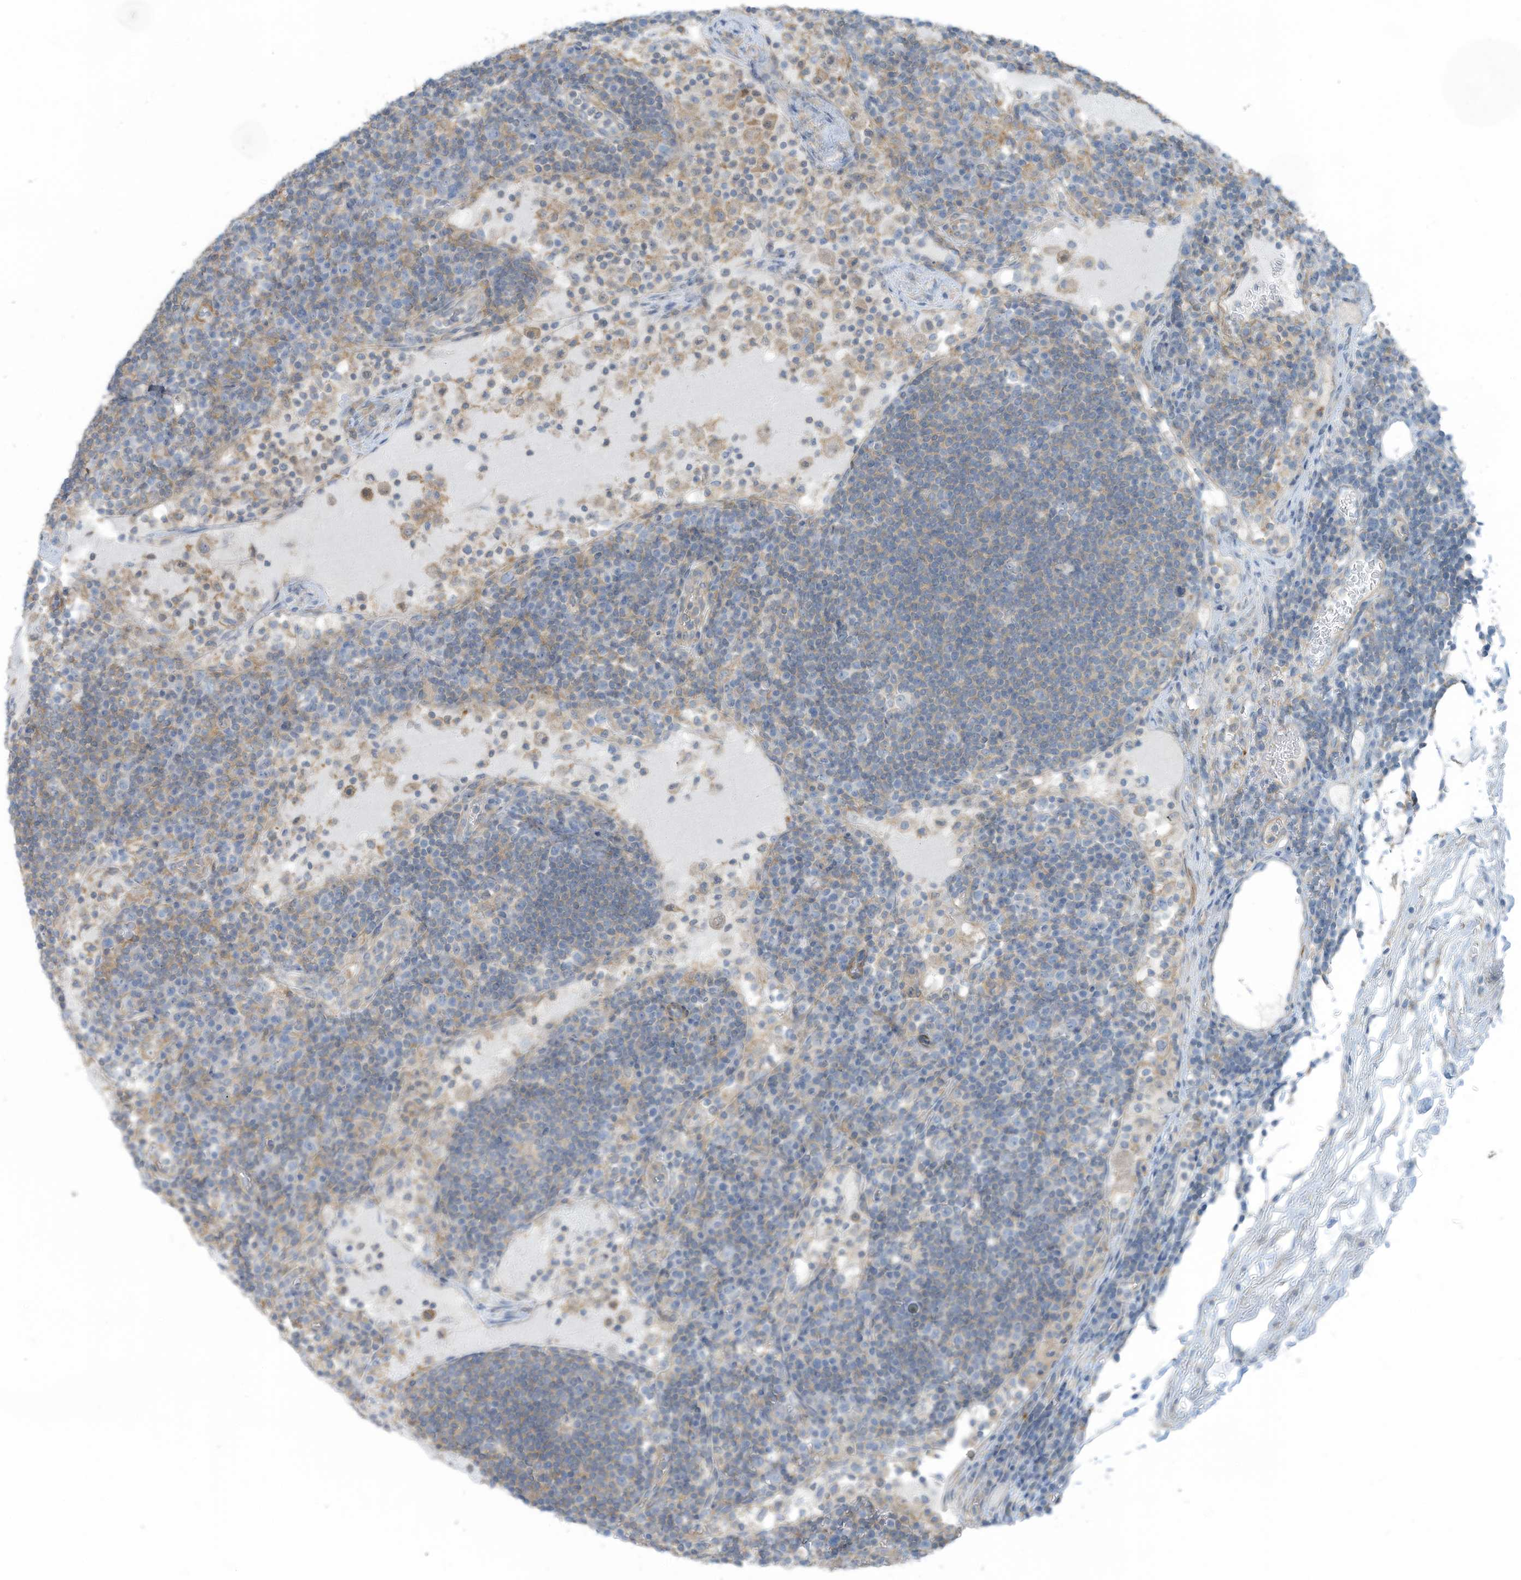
{"staining": {"intensity": "weak", "quantity": "<25%", "location": "cytoplasmic/membranous"}, "tissue": "lymph node", "cell_type": "Non-germinal center cells", "image_type": "normal", "snomed": [{"axis": "morphology", "description": "Normal tissue, NOS"}, {"axis": "topography", "description": "Lymph node"}], "caption": "A high-resolution photomicrograph shows IHC staining of unremarkable lymph node, which shows no significant expression in non-germinal center cells.", "gene": "ZNF846", "patient": {"sex": "female", "age": 53}}